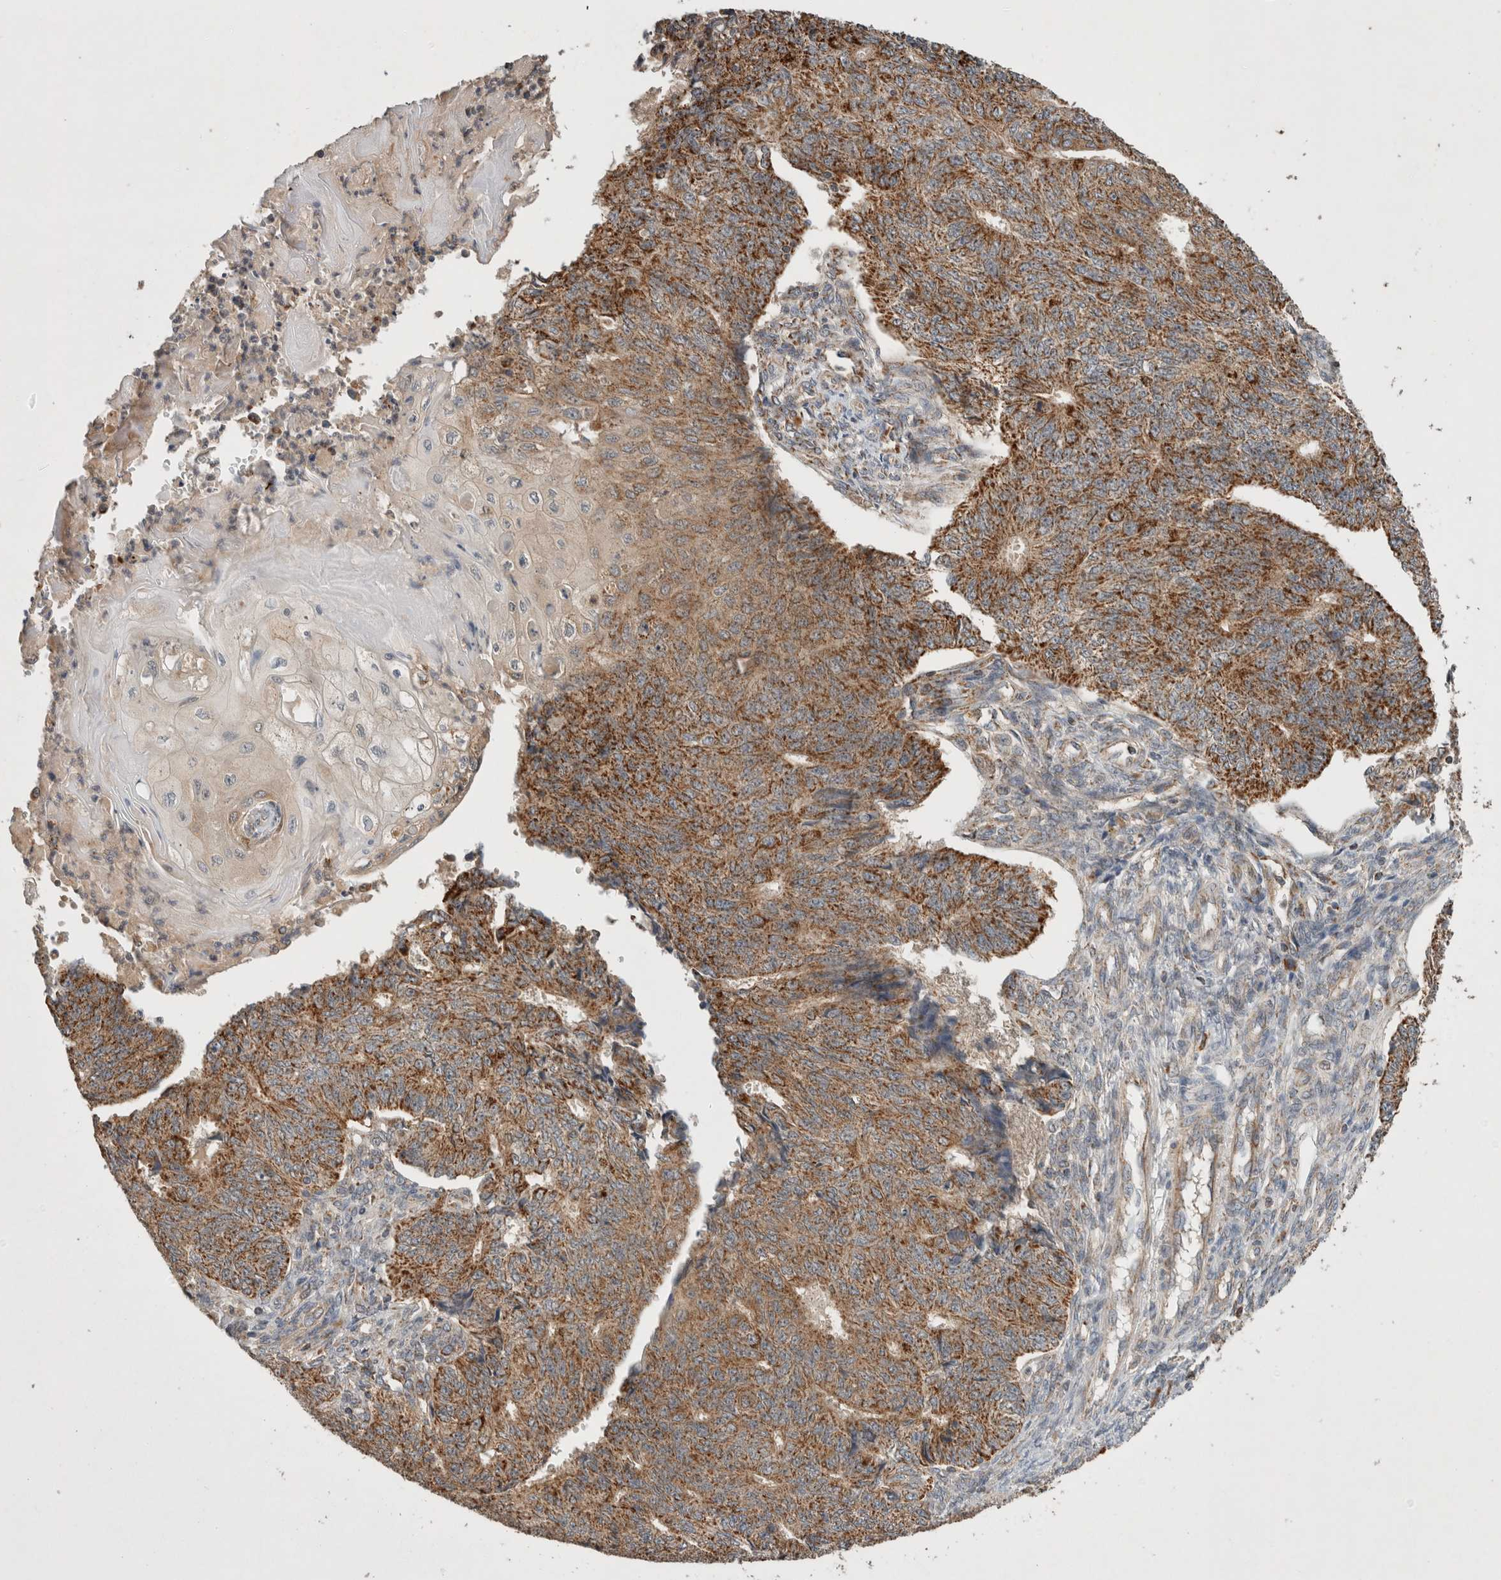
{"staining": {"intensity": "strong", "quantity": ">75%", "location": "cytoplasmic/membranous"}, "tissue": "endometrial cancer", "cell_type": "Tumor cells", "image_type": "cancer", "snomed": [{"axis": "morphology", "description": "Adenocarcinoma, NOS"}, {"axis": "topography", "description": "Endometrium"}], "caption": "Tumor cells show high levels of strong cytoplasmic/membranous positivity in about >75% of cells in endometrial cancer (adenocarcinoma). (brown staining indicates protein expression, while blue staining denotes nuclei).", "gene": "AMPD1", "patient": {"sex": "female", "age": 32}}